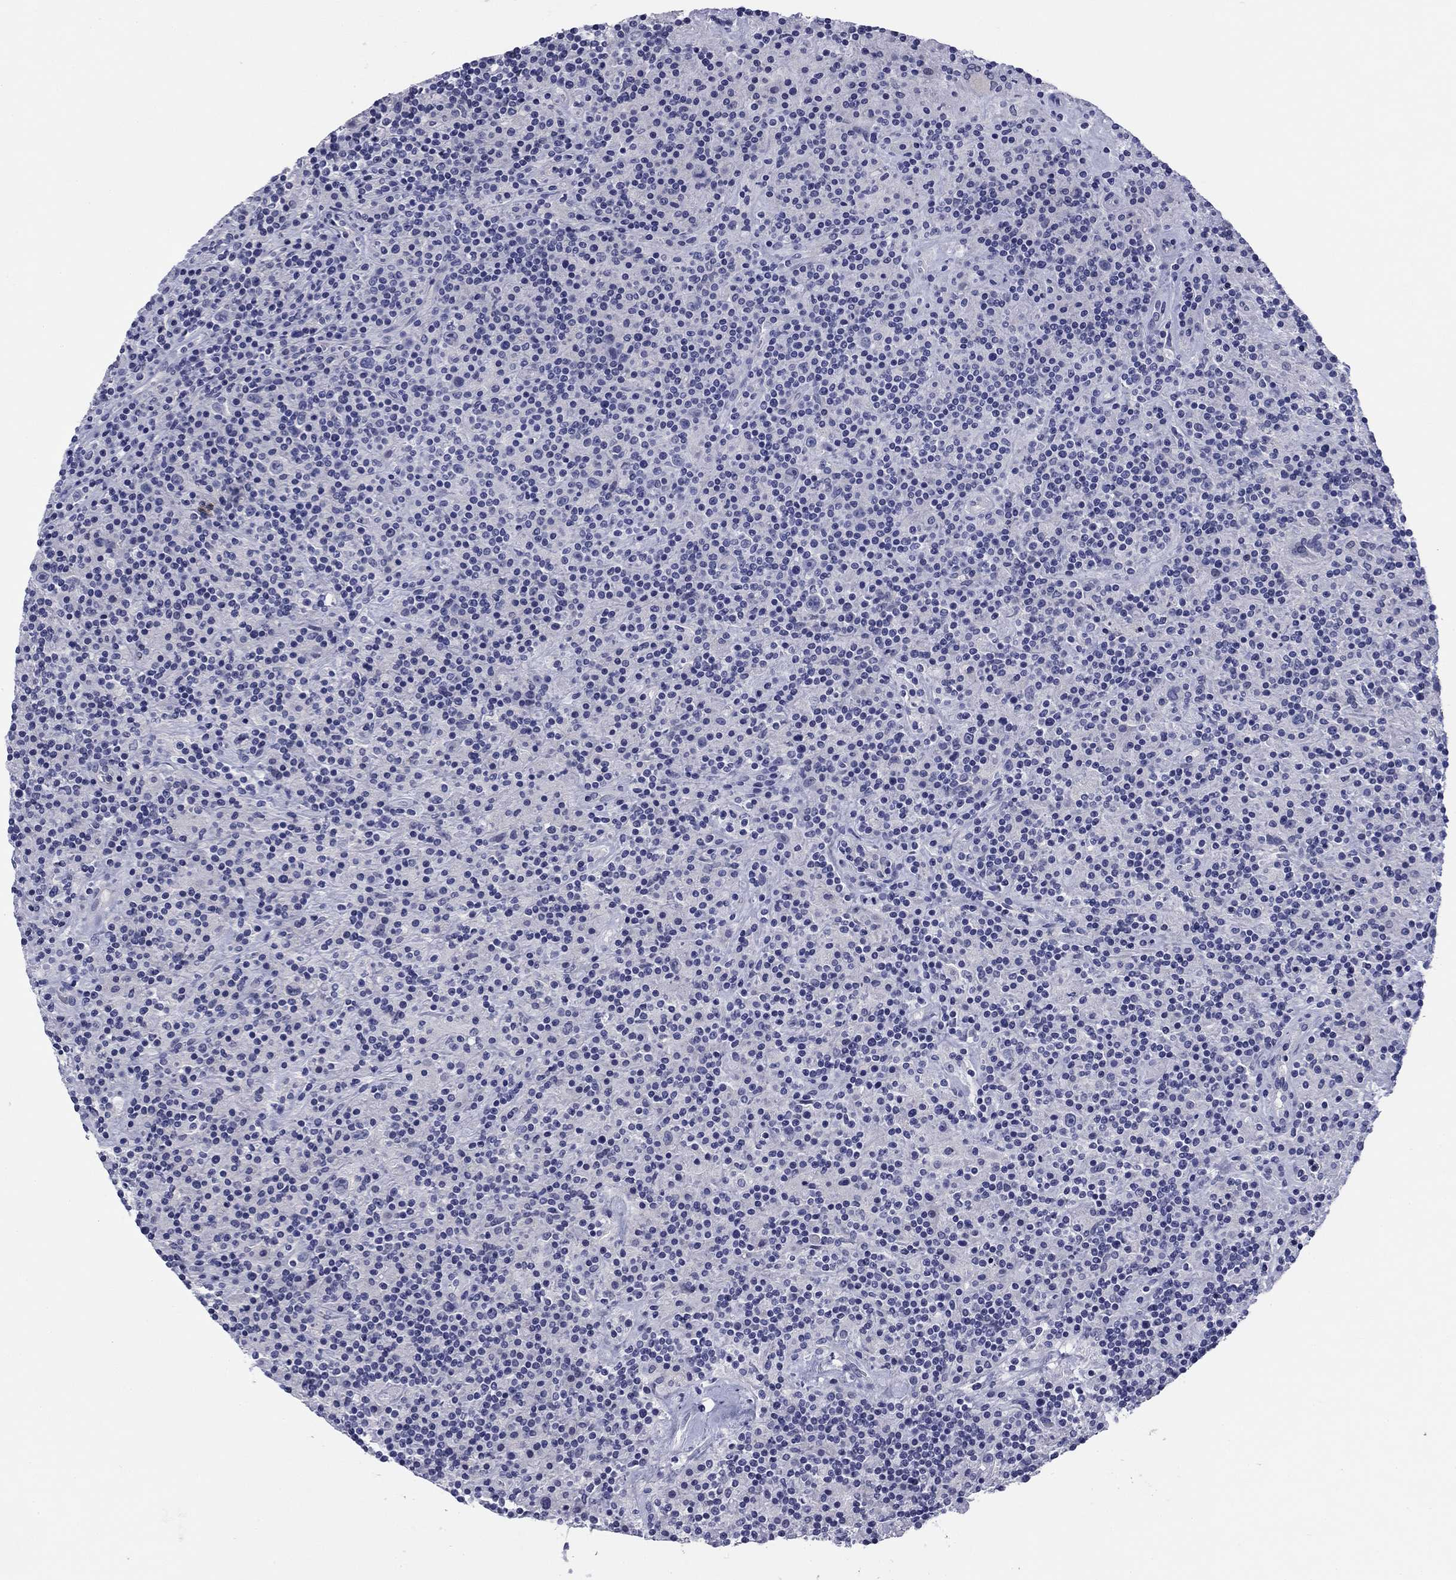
{"staining": {"intensity": "negative", "quantity": "none", "location": "none"}, "tissue": "lymphoma", "cell_type": "Tumor cells", "image_type": "cancer", "snomed": [{"axis": "morphology", "description": "Hodgkin's disease, NOS"}, {"axis": "topography", "description": "Lymph node"}], "caption": "This is a photomicrograph of immunohistochemistry staining of Hodgkin's disease, which shows no positivity in tumor cells.", "gene": "ABCC2", "patient": {"sex": "male", "age": 70}}